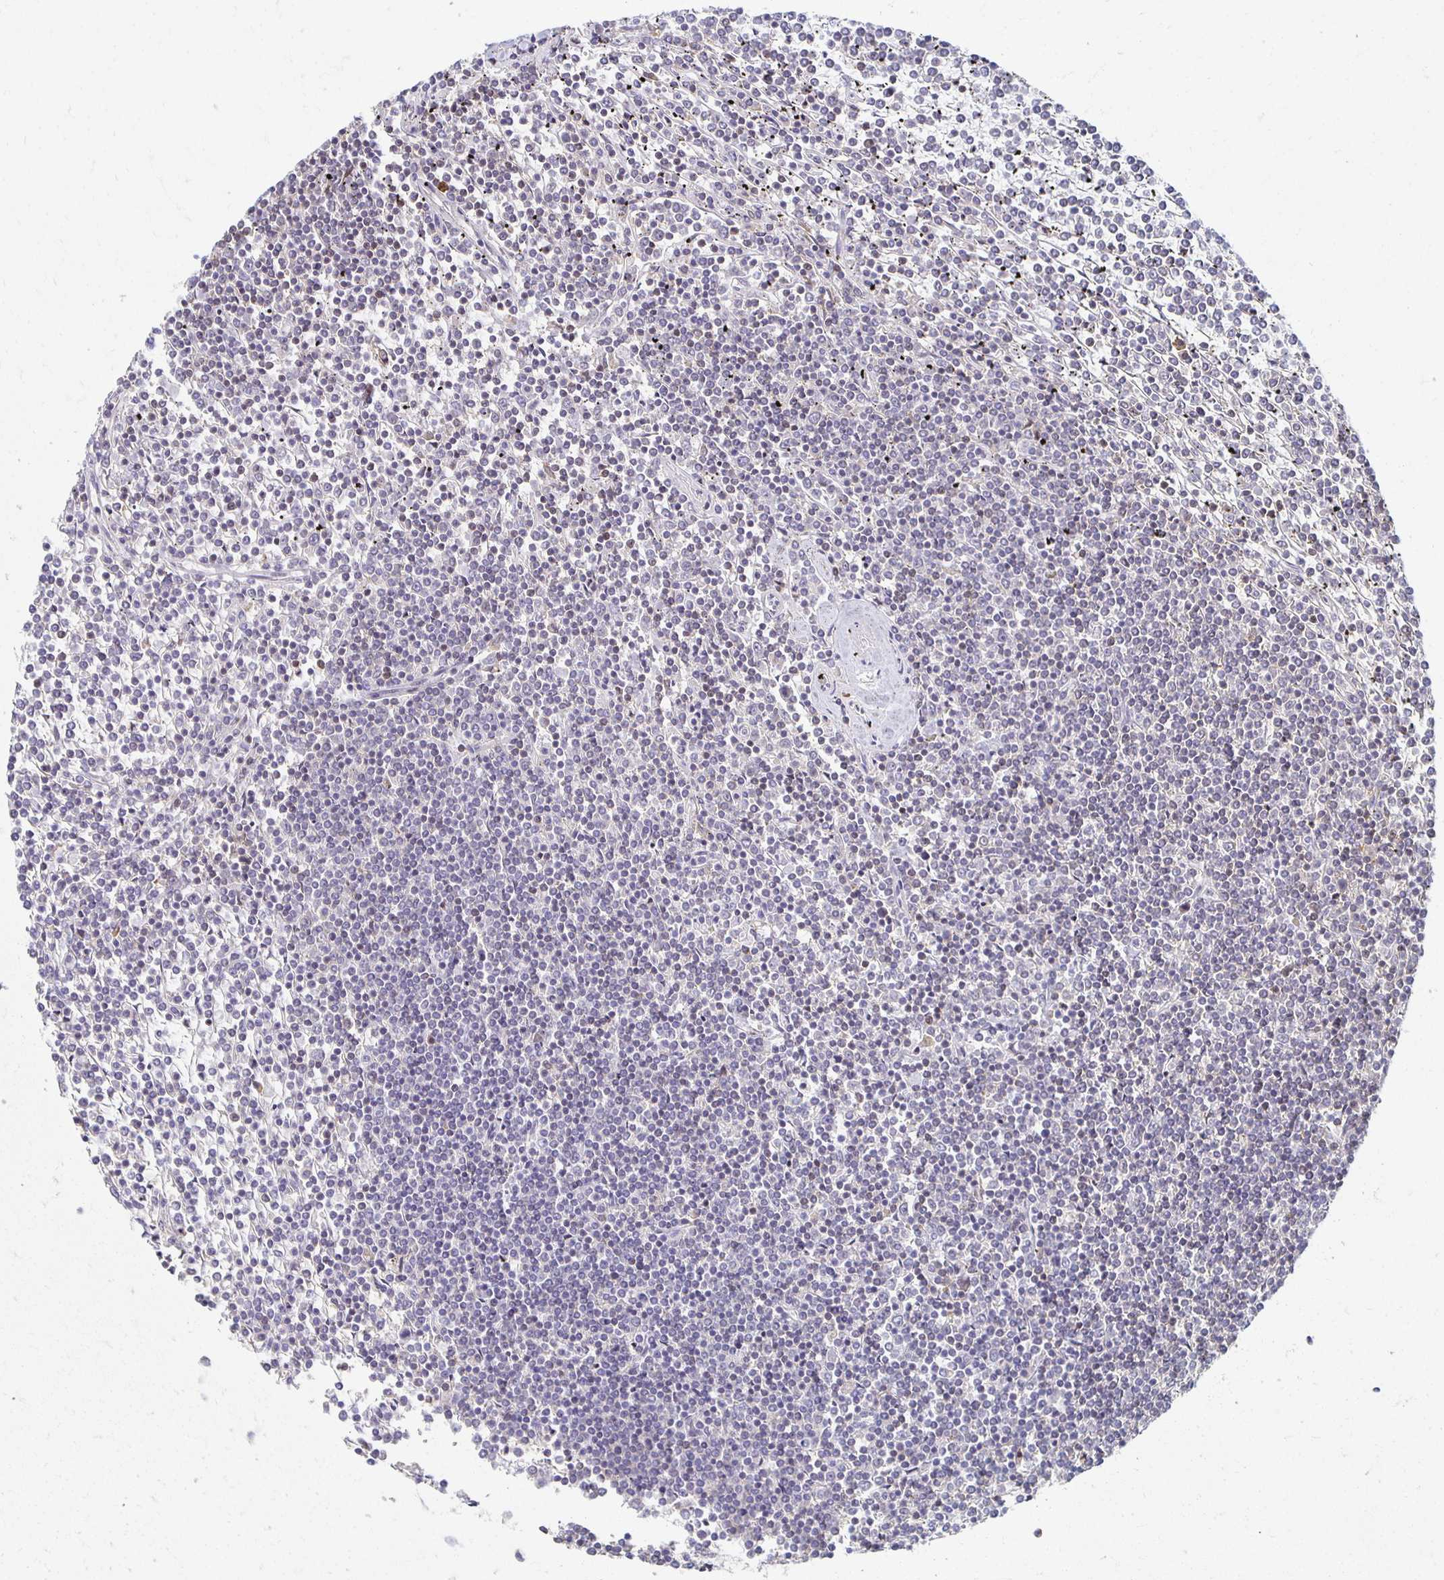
{"staining": {"intensity": "negative", "quantity": "none", "location": "none"}, "tissue": "lymphoma", "cell_type": "Tumor cells", "image_type": "cancer", "snomed": [{"axis": "morphology", "description": "Malignant lymphoma, non-Hodgkin's type, Low grade"}, {"axis": "topography", "description": "Spleen"}], "caption": "Immunohistochemical staining of low-grade malignant lymphoma, non-Hodgkin's type reveals no significant staining in tumor cells.", "gene": "ZNF692", "patient": {"sex": "female", "age": 19}}